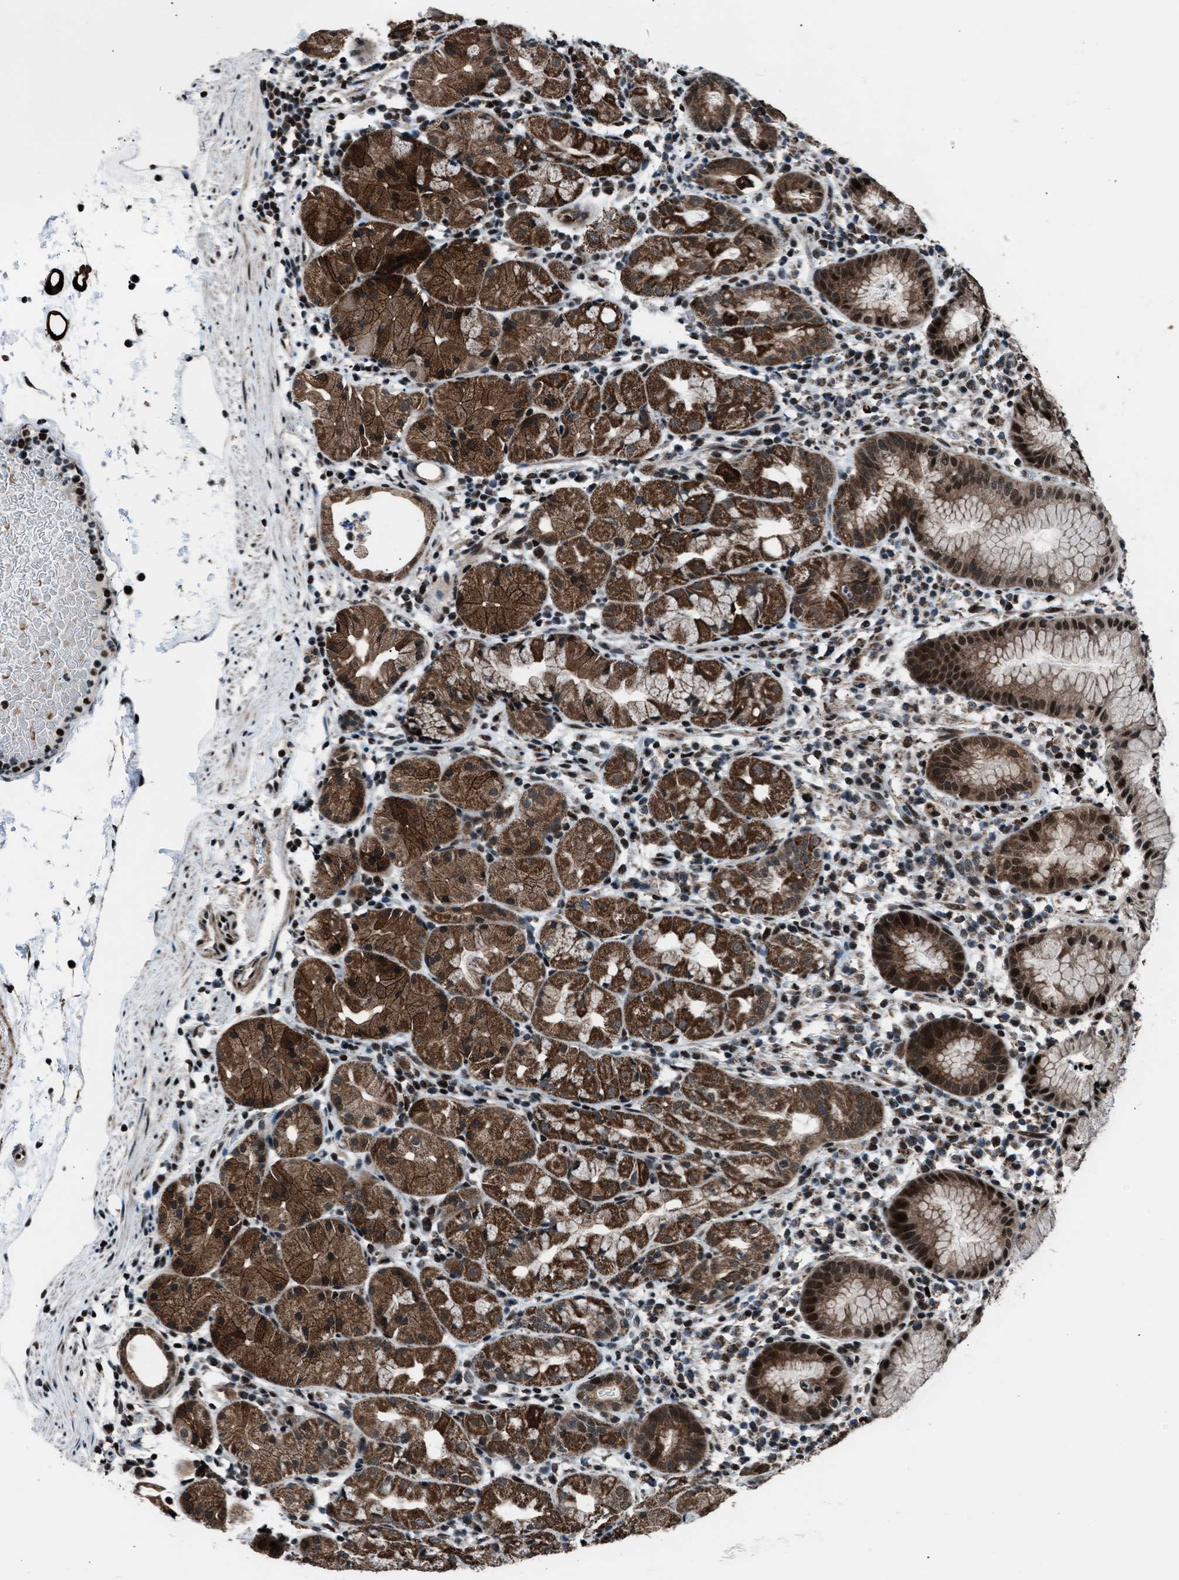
{"staining": {"intensity": "strong", "quantity": ">75%", "location": "cytoplasmic/membranous,nuclear"}, "tissue": "stomach", "cell_type": "Glandular cells", "image_type": "normal", "snomed": [{"axis": "morphology", "description": "Normal tissue, NOS"}, {"axis": "topography", "description": "Stomach"}, {"axis": "topography", "description": "Stomach, lower"}], "caption": "Glandular cells show high levels of strong cytoplasmic/membranous,nuclear positivity in about >75% of cells in normal human stomach.", "gene": "MORC3", "patient": {"sex": "female", "age": 75}}